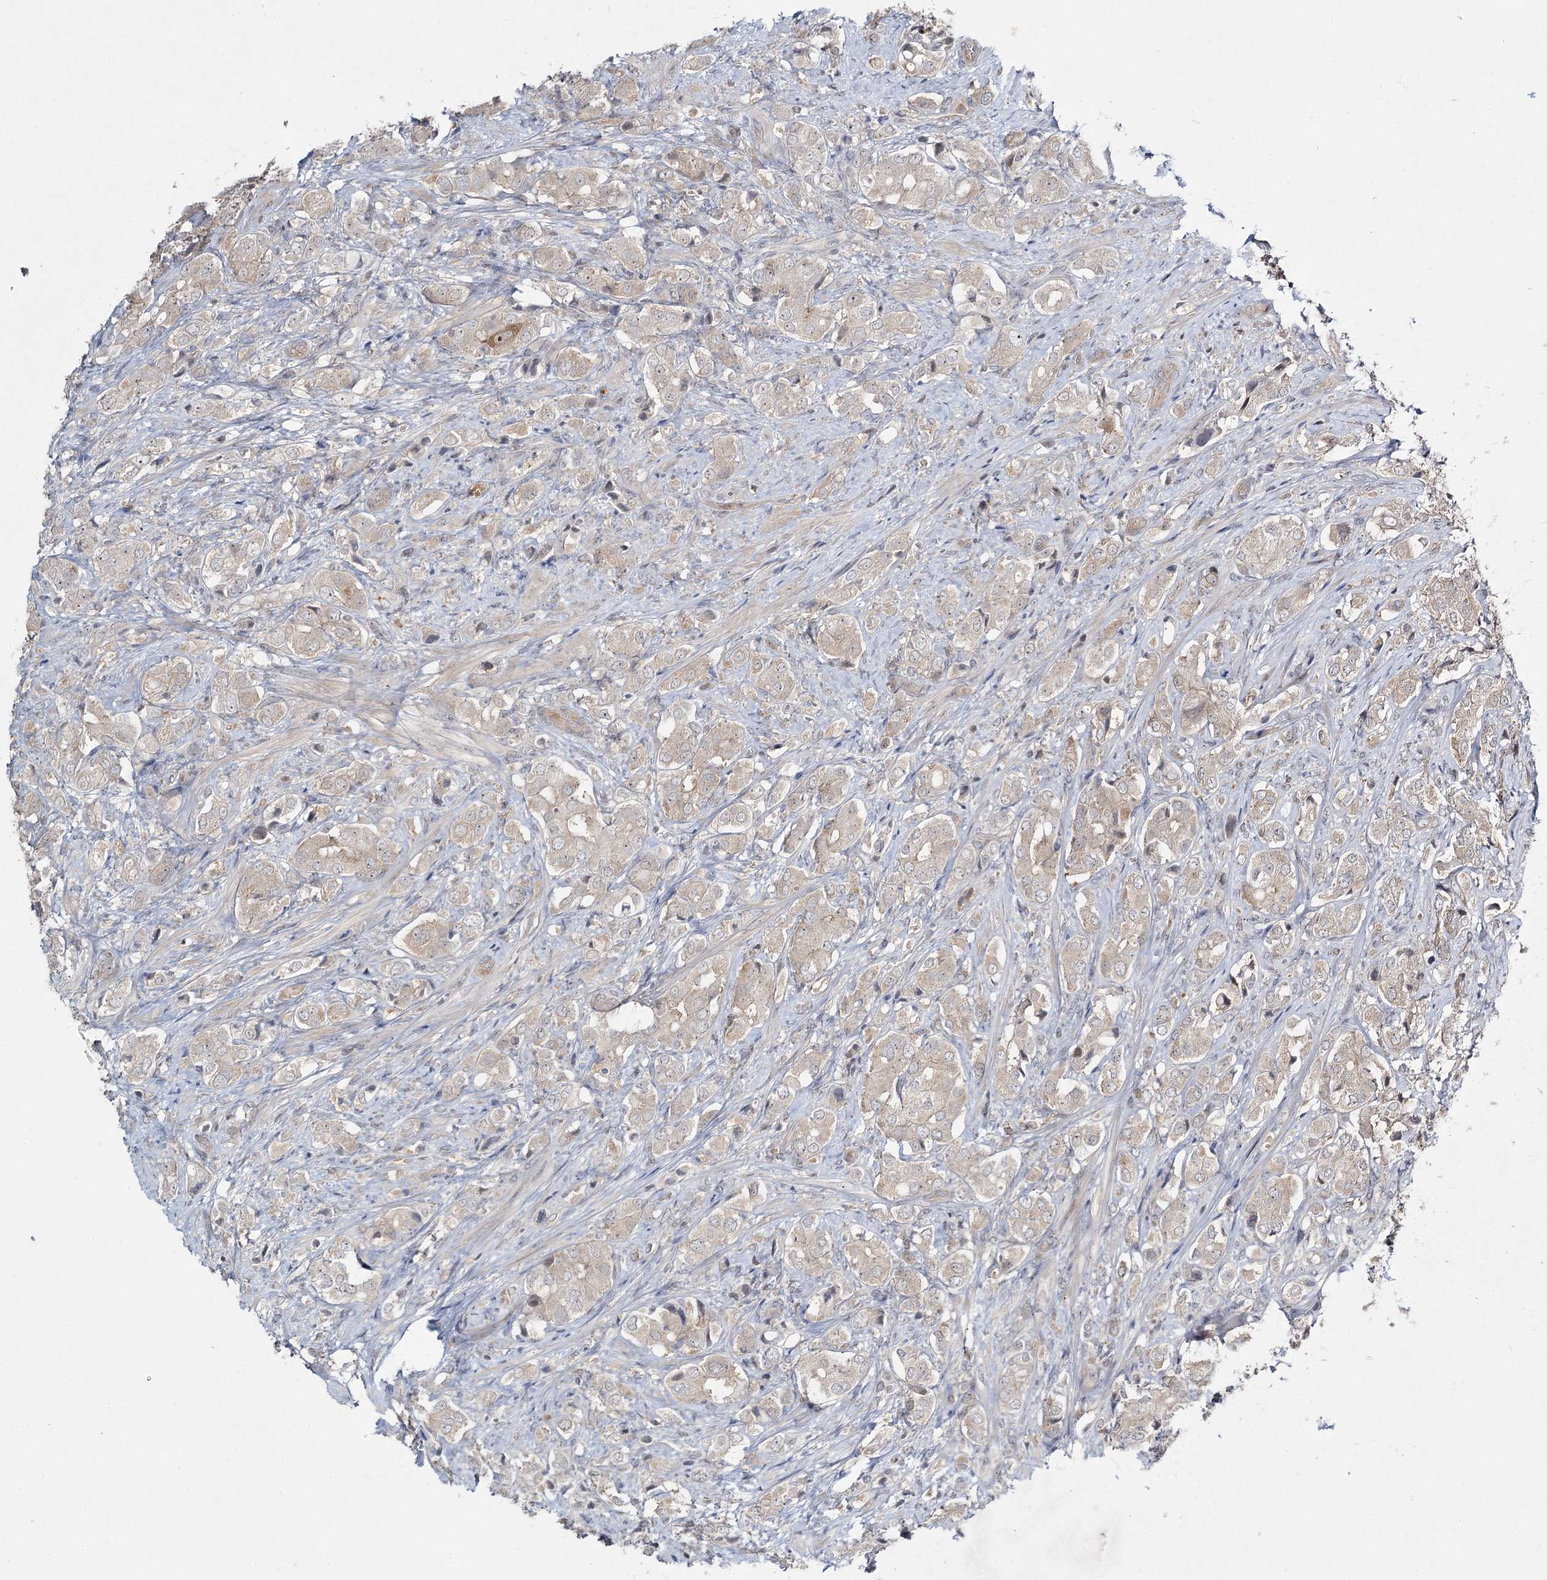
{"staining": {"intensity": "negative", "quantity": "none", "location": "none"}, "tissue": "prostate cancer", "cell_type": "Tumor cells", "image_type": "cancer", "snomed": [{"axis": "morphology", "description": "Adenocarcinoma, High grade"}, {"axis": "topography", "description": "Prostate"}], "caption": "Tumor cells show no significant expression in prostate cancer. (IHC, brightfield microscopy, high magnification).", "gene": "WDR44", "patient": {"sex": "male", "age": 65}}